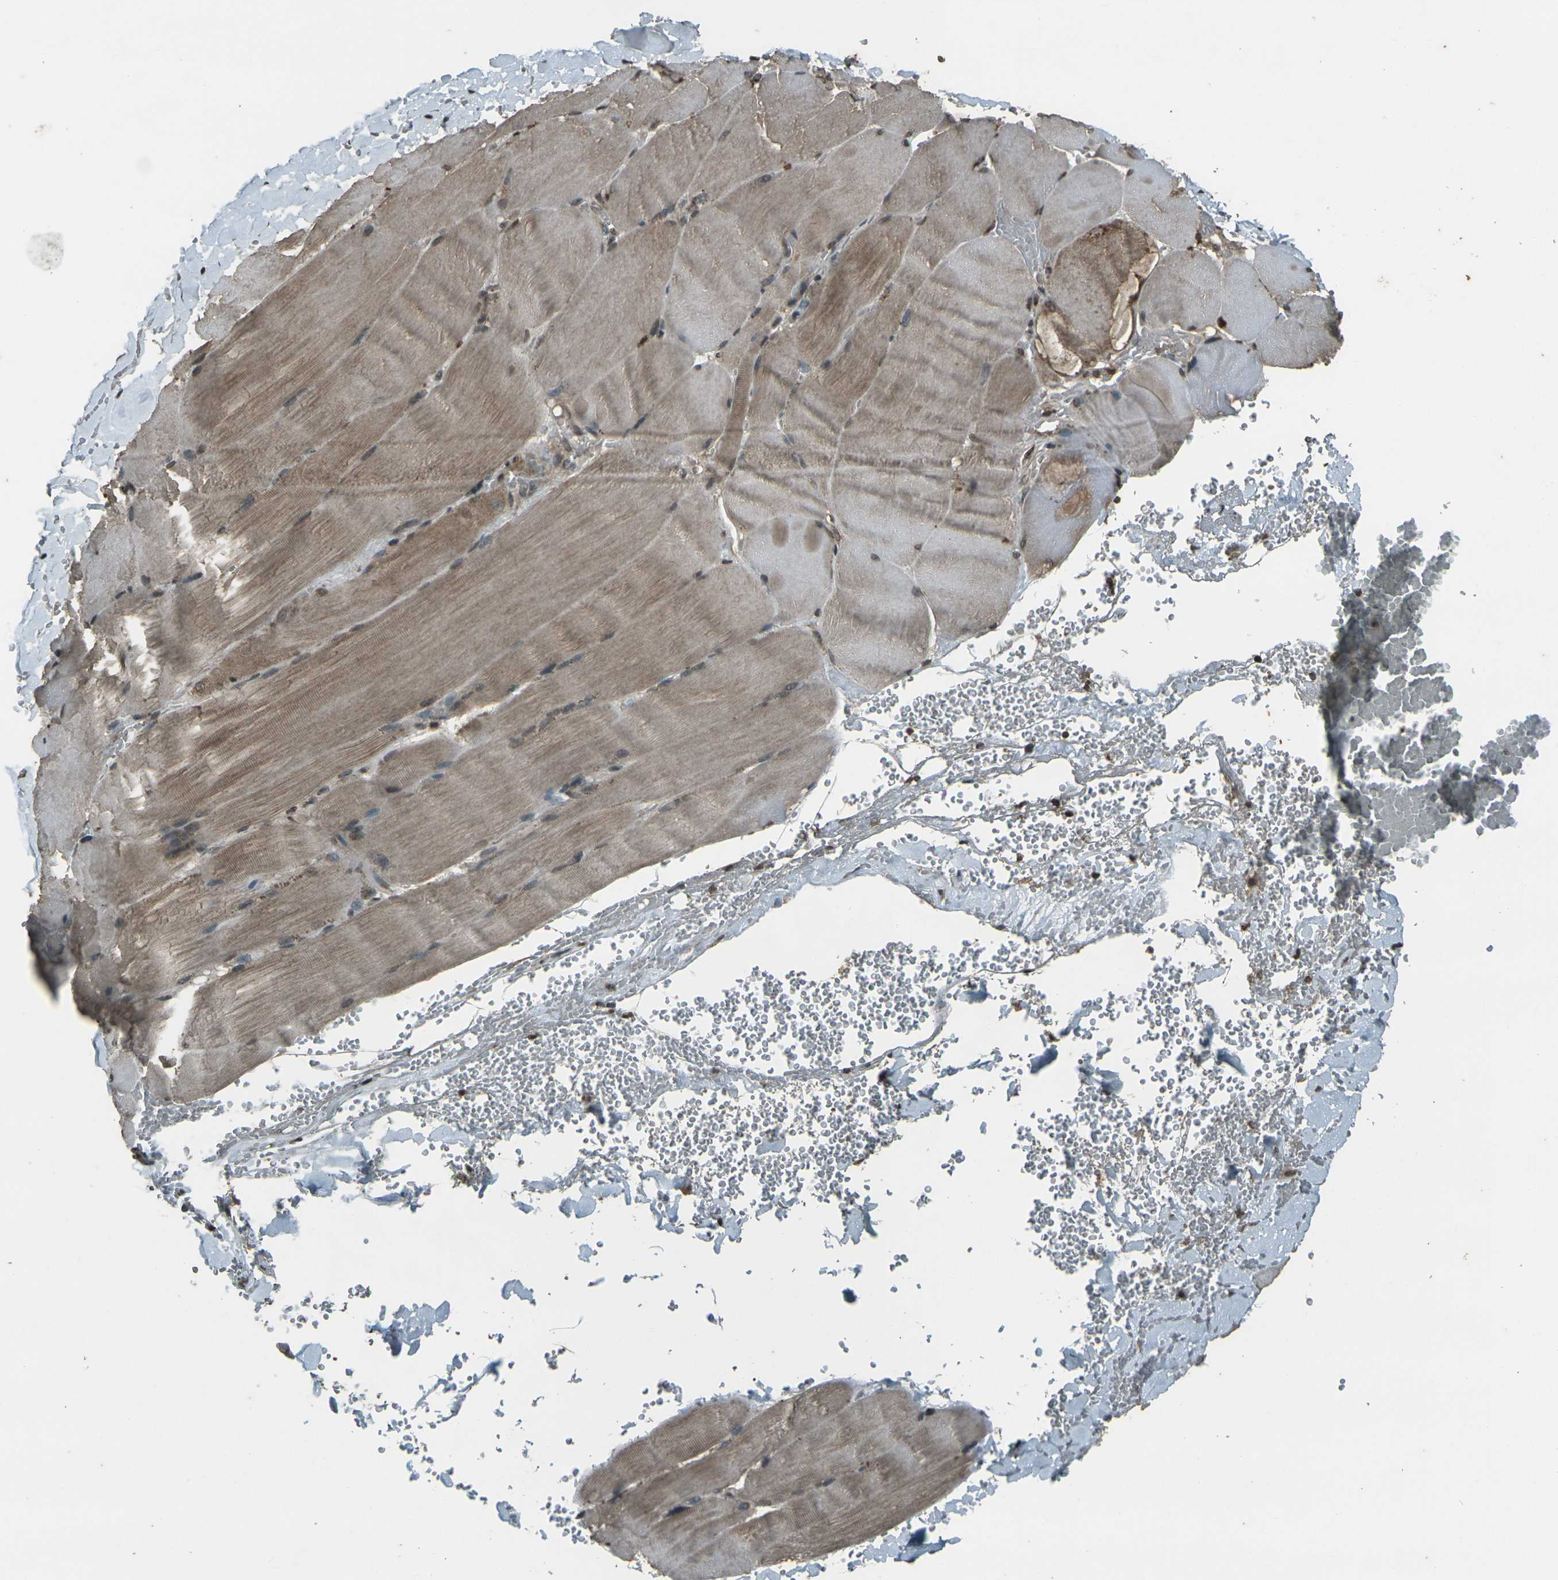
{"staining": {"intensity": "weak", "quantity": ">75%", "location": "cytoplasmic/membranous"}, "tissue": "skeletal muscle", "cell_type": "Myocytes", "image_type": "normal", "snomed": [{"axis": "morphology", "description": "Normal tissue, NOS"}, {"axis": "topography", "description": "Skin"}, {"axis": "topography", "description": "Skeletal muscle"}], "caption": "A histopathology image showing weak cytoplasmic/membranous expression in about >75% of myocytes in unremarkable skeletal muscle, as visualized by brown immunohistochemical staining.", "gene": "PRPF8", "patient": {"sex": "male", "age": 83}}